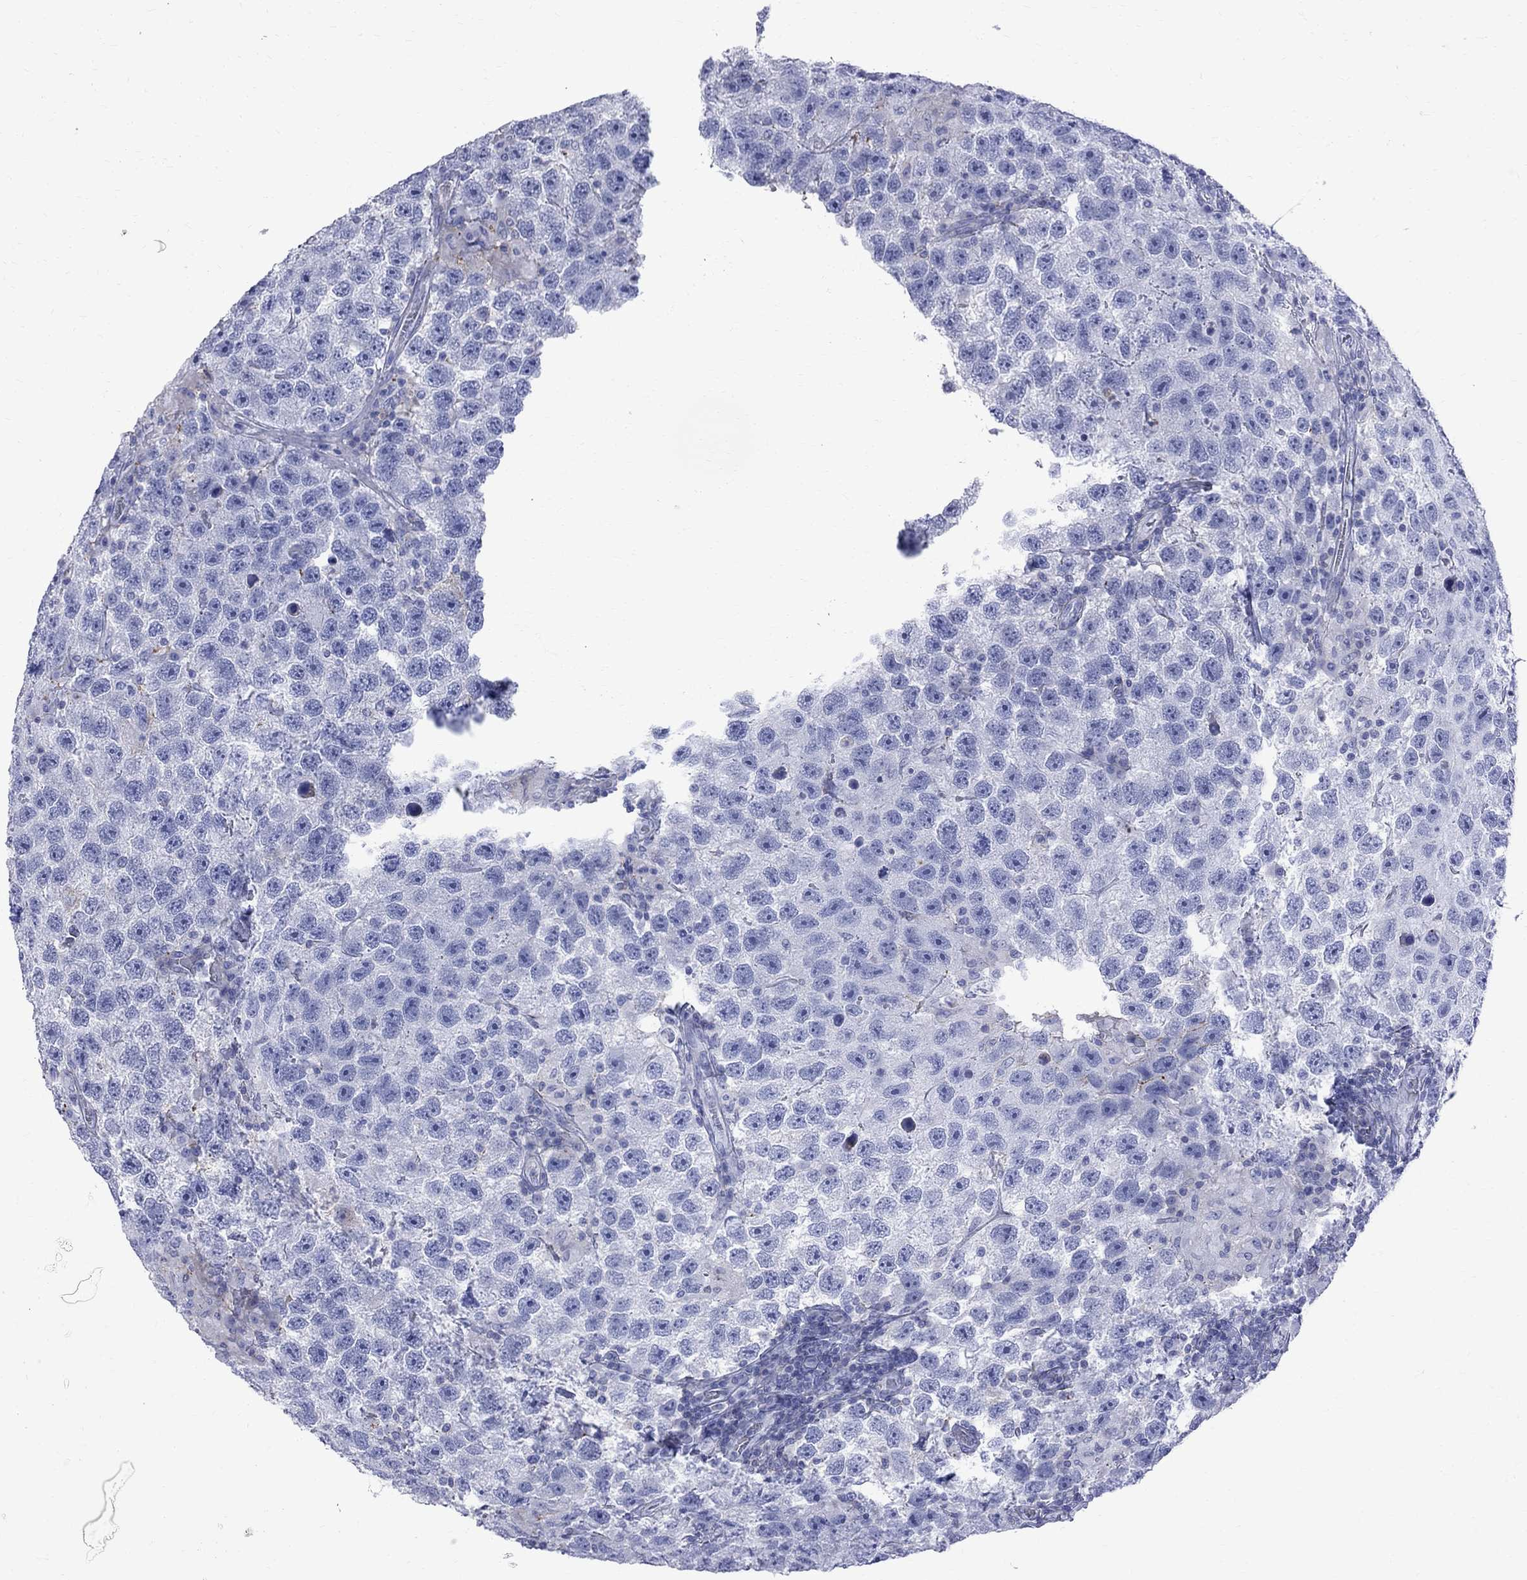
{"staining": {"intensity": "negative", "quantity": "none", "location": "none"}, "tissue": "testis cancer", "cell_type": "Tumor cells", "image_type": "cancer", "snomed": [{"axis": "morphology", "description": "Seminoma, NOS"}, {"axis": "topography", "description": "Testis"}], "caption": "This micrograph is of seminoma (testis) stained with IHC to label a protein in brown with the nuclei are counter-stained blue. There is no staining in tumor cells.", "gene": "S100A3", "patient": {"sex": "male", "age": 26}}